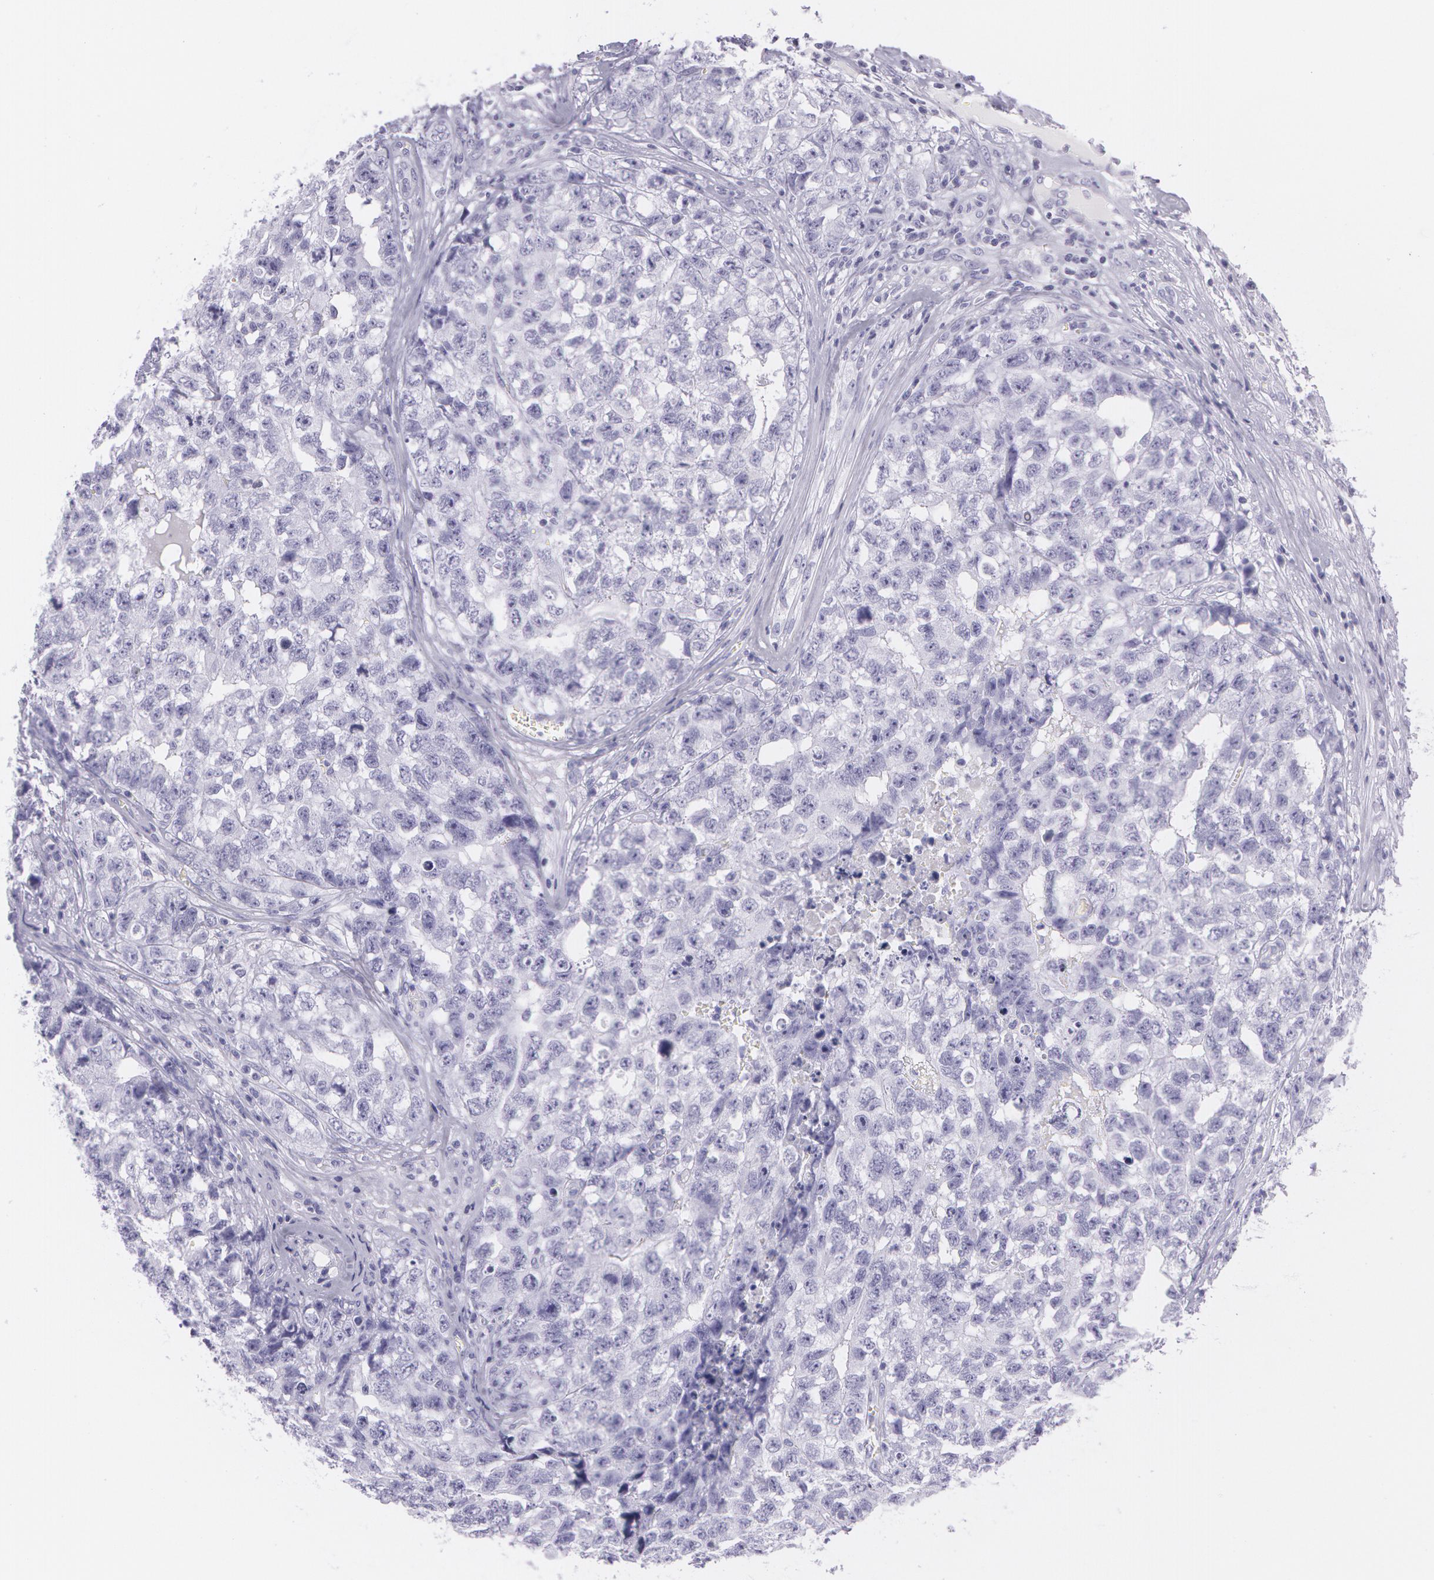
{"staining": {"intensity": "negative", "quantity": "none", "location": "none"}, "tissue": "testis cancer", "cell_type": "Tumor cells", "image_type": "cancer", "snomed": [{"axis": "morphology", "description": "Carcinoma, Embryonal, NOS"}, {"axis": "topography", "description": "Testis"}], "caption": "The photomicrograph exhibits no staining of tumor cells in testis cancer (embryonal carcinoma).", "gene": "SNCG", "patient": {"sex": "male", "age": 31}}